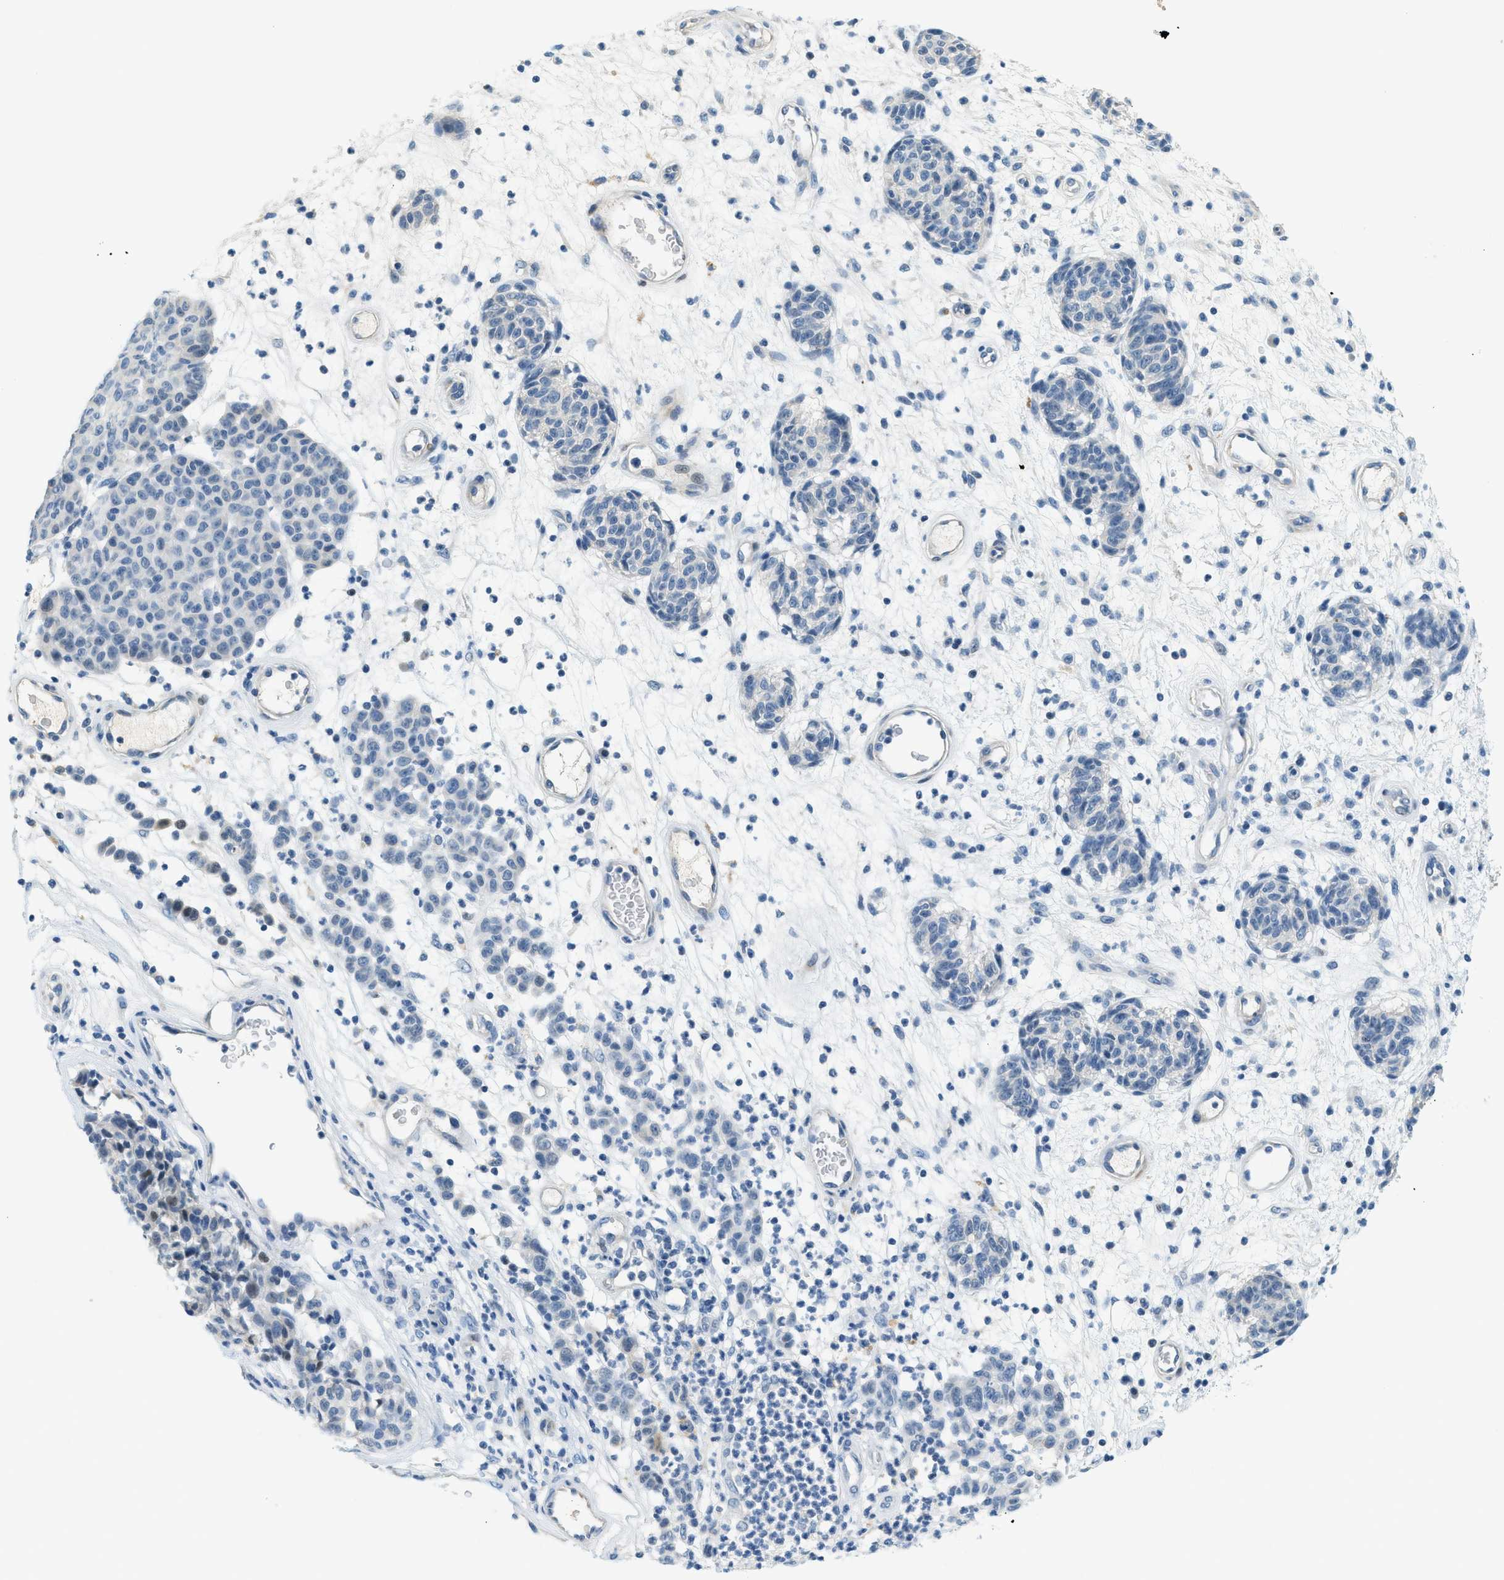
{"staining": {"intensity": "strong", "quantity": "<25%", "location": "nuclear"}, "tissue": "melanoma", "cell_type": "Tumor cells", "image_type": "cancer", "snomed": [{"axis": "morphology", "description": "Malignant melanoma, NOS"}, {"axis": "topography", "description": "Skin"}], "caption": "Melanoma was stained to show a protein in brown. There is medium levels of strong nuclear positivity in about <25% of tumor cells.", "gene": "CYP4X1", "patient": {"sex": "male", "age": 59}}